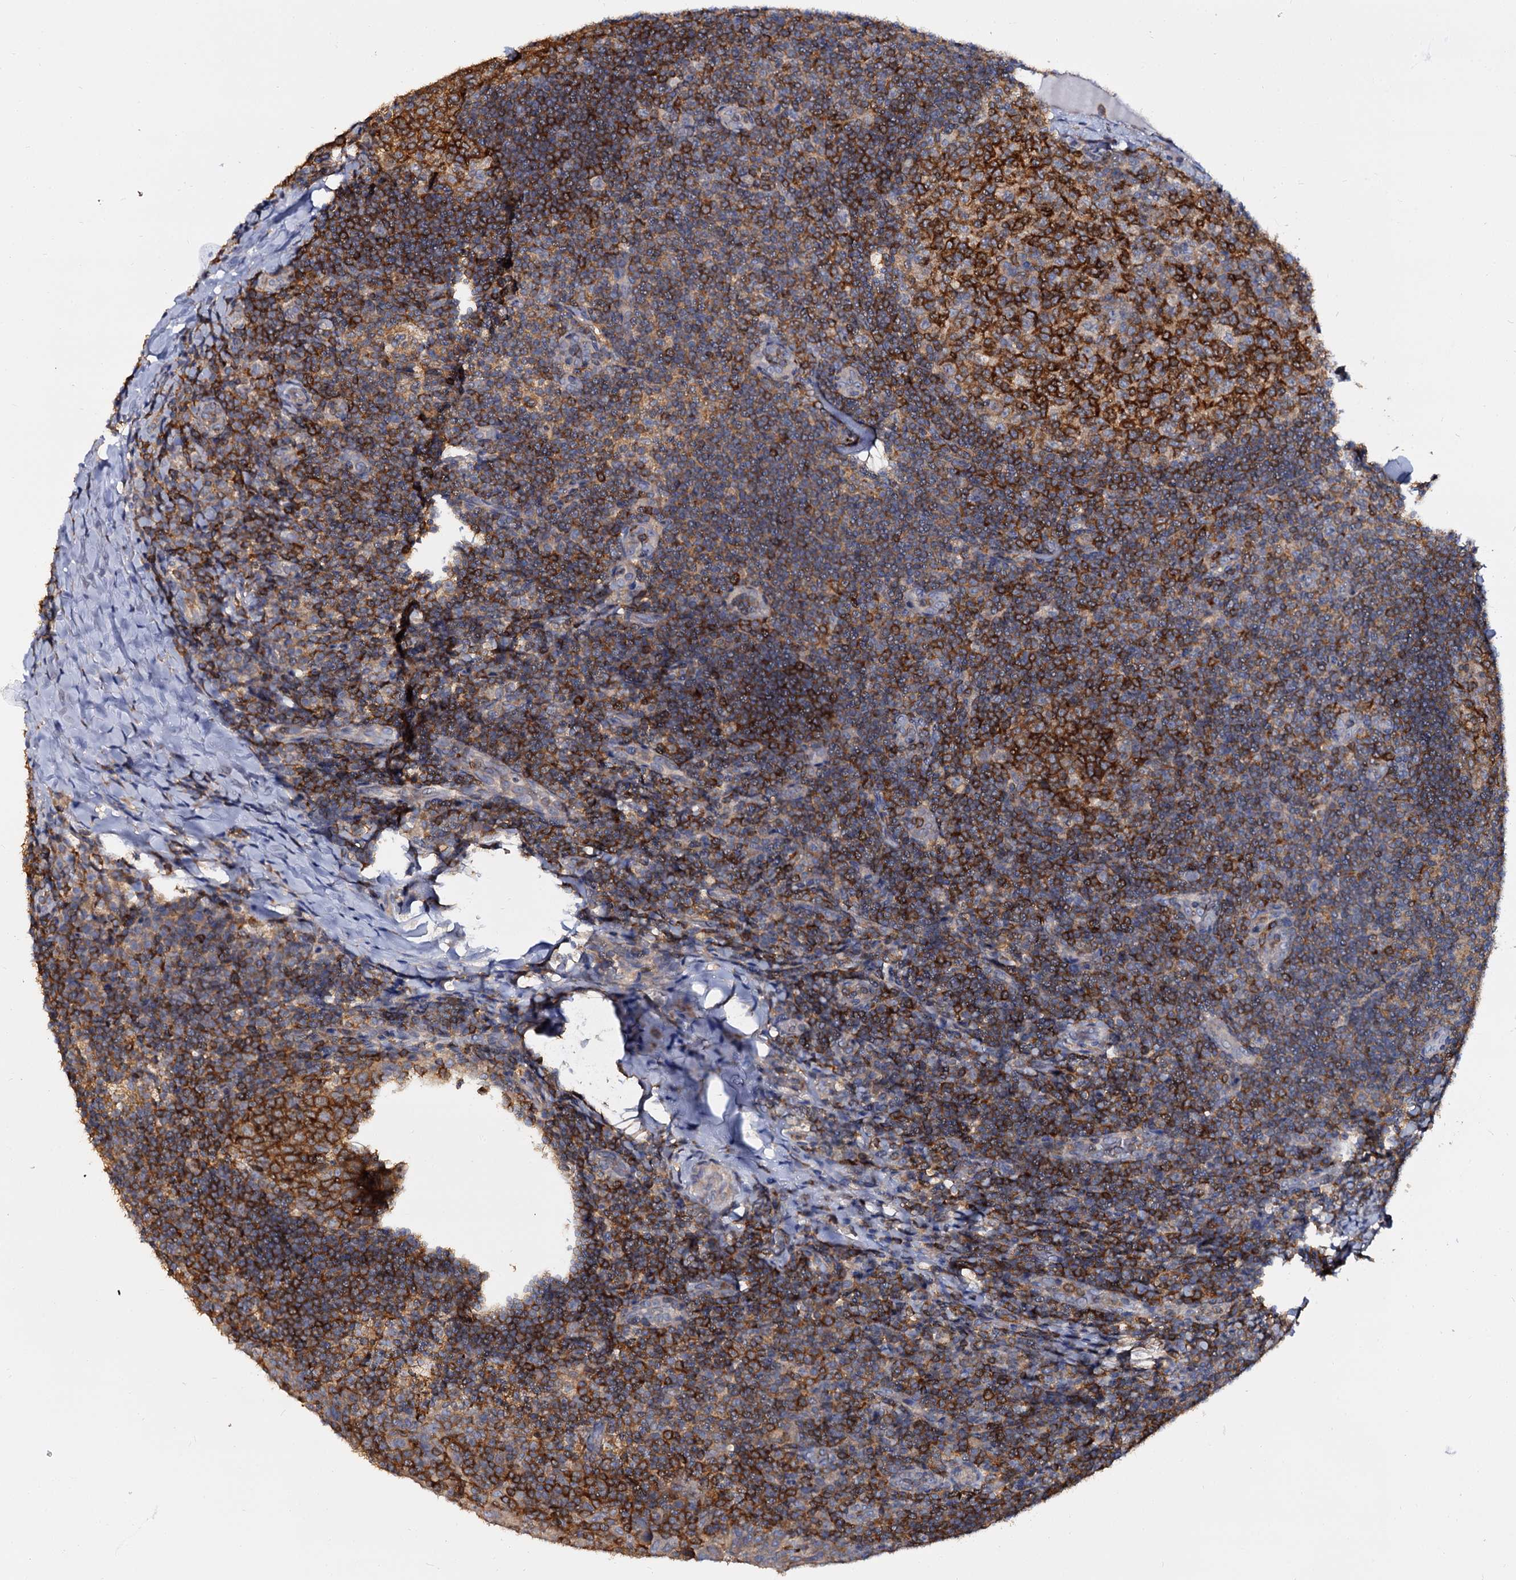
{"staining": {"intensity": "strong", "quantity": ">75%", "location": "cytoplasmic/membranous"}, "tissue": "tonsil", "cell_type": "Germinal center cells", "image_type": "normal", "snomed": [{"axis": "morphology", "description": "Normal tissue, NOS"}, {"axis": "topography", "description": "Tonsil"}], "caption": "Immunohistochemistry (IHC) photomicrograph of normal tonsil: tonsil stained using immunohistochemistry (IHC) demonstrates high levels of strong protein expression localized specifically in the cytoplasmic/membranous of germinal center cells, appearing as a cytoplasmic/membranous brown color.", "gene": "ANKRD13A", "patient": {"sex": "male", "age": 17}}